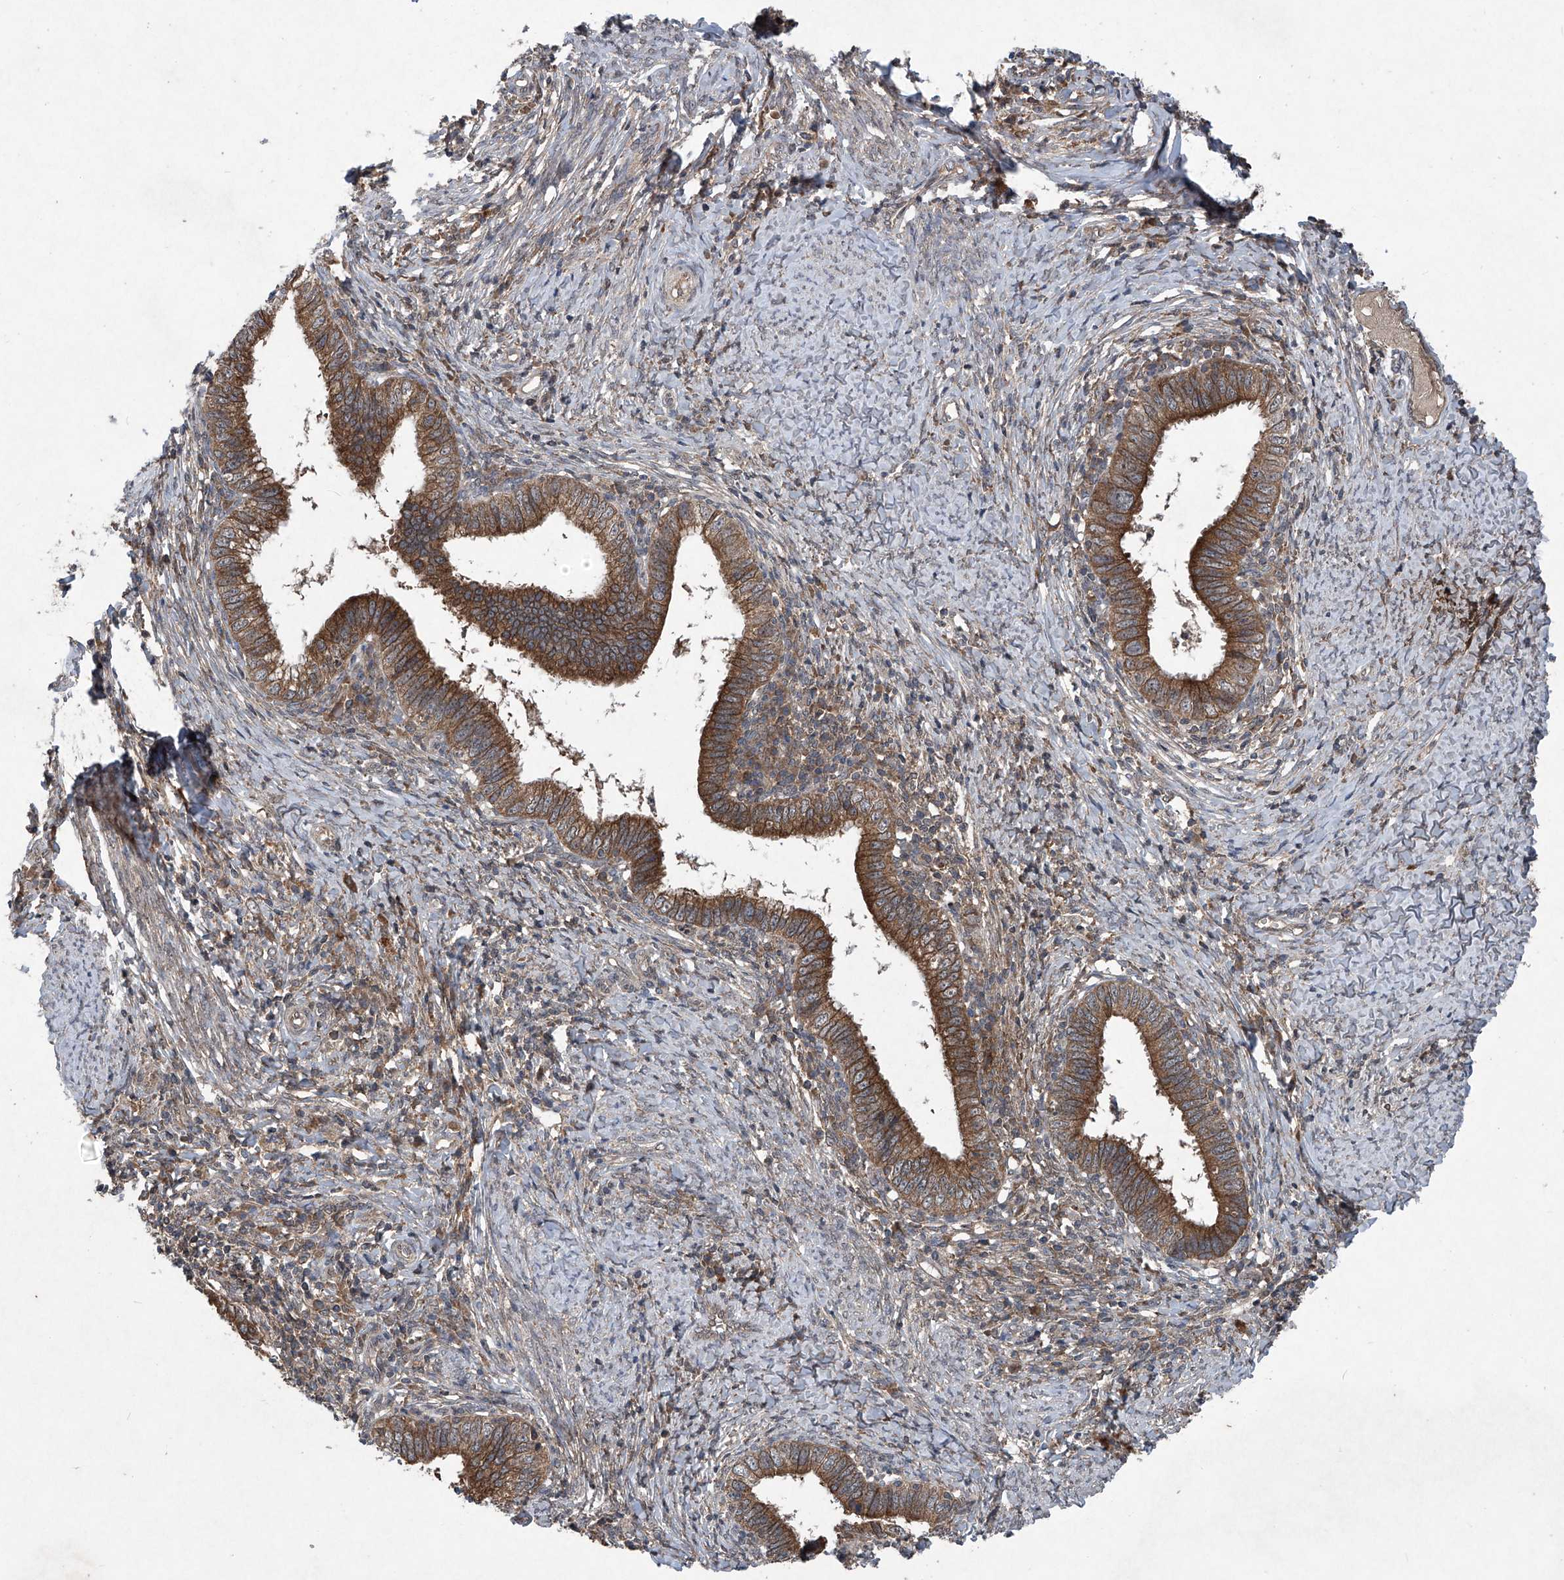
{"staining": {"intensity": "moderate", "quantity": ">75%", "location": "cytoplasmic/membranous"}, "tissue": "cervical cancer", "cell_type": "Tumor cells", "image_type": "cancer", "snomed": [{"axis": "morphology", "description": "Adenocarcinoma, NOS"}, {"axis": "topography", "description": "Cervix"}], "caption": "Human cervical adenocarcinoma stained with a brown dye reveals moderate cytoplasmic/membranous positive expression in about >75% of tumor cells.", "gene": "SUMF2", "patient": {"sex": "female", "age": 36}}